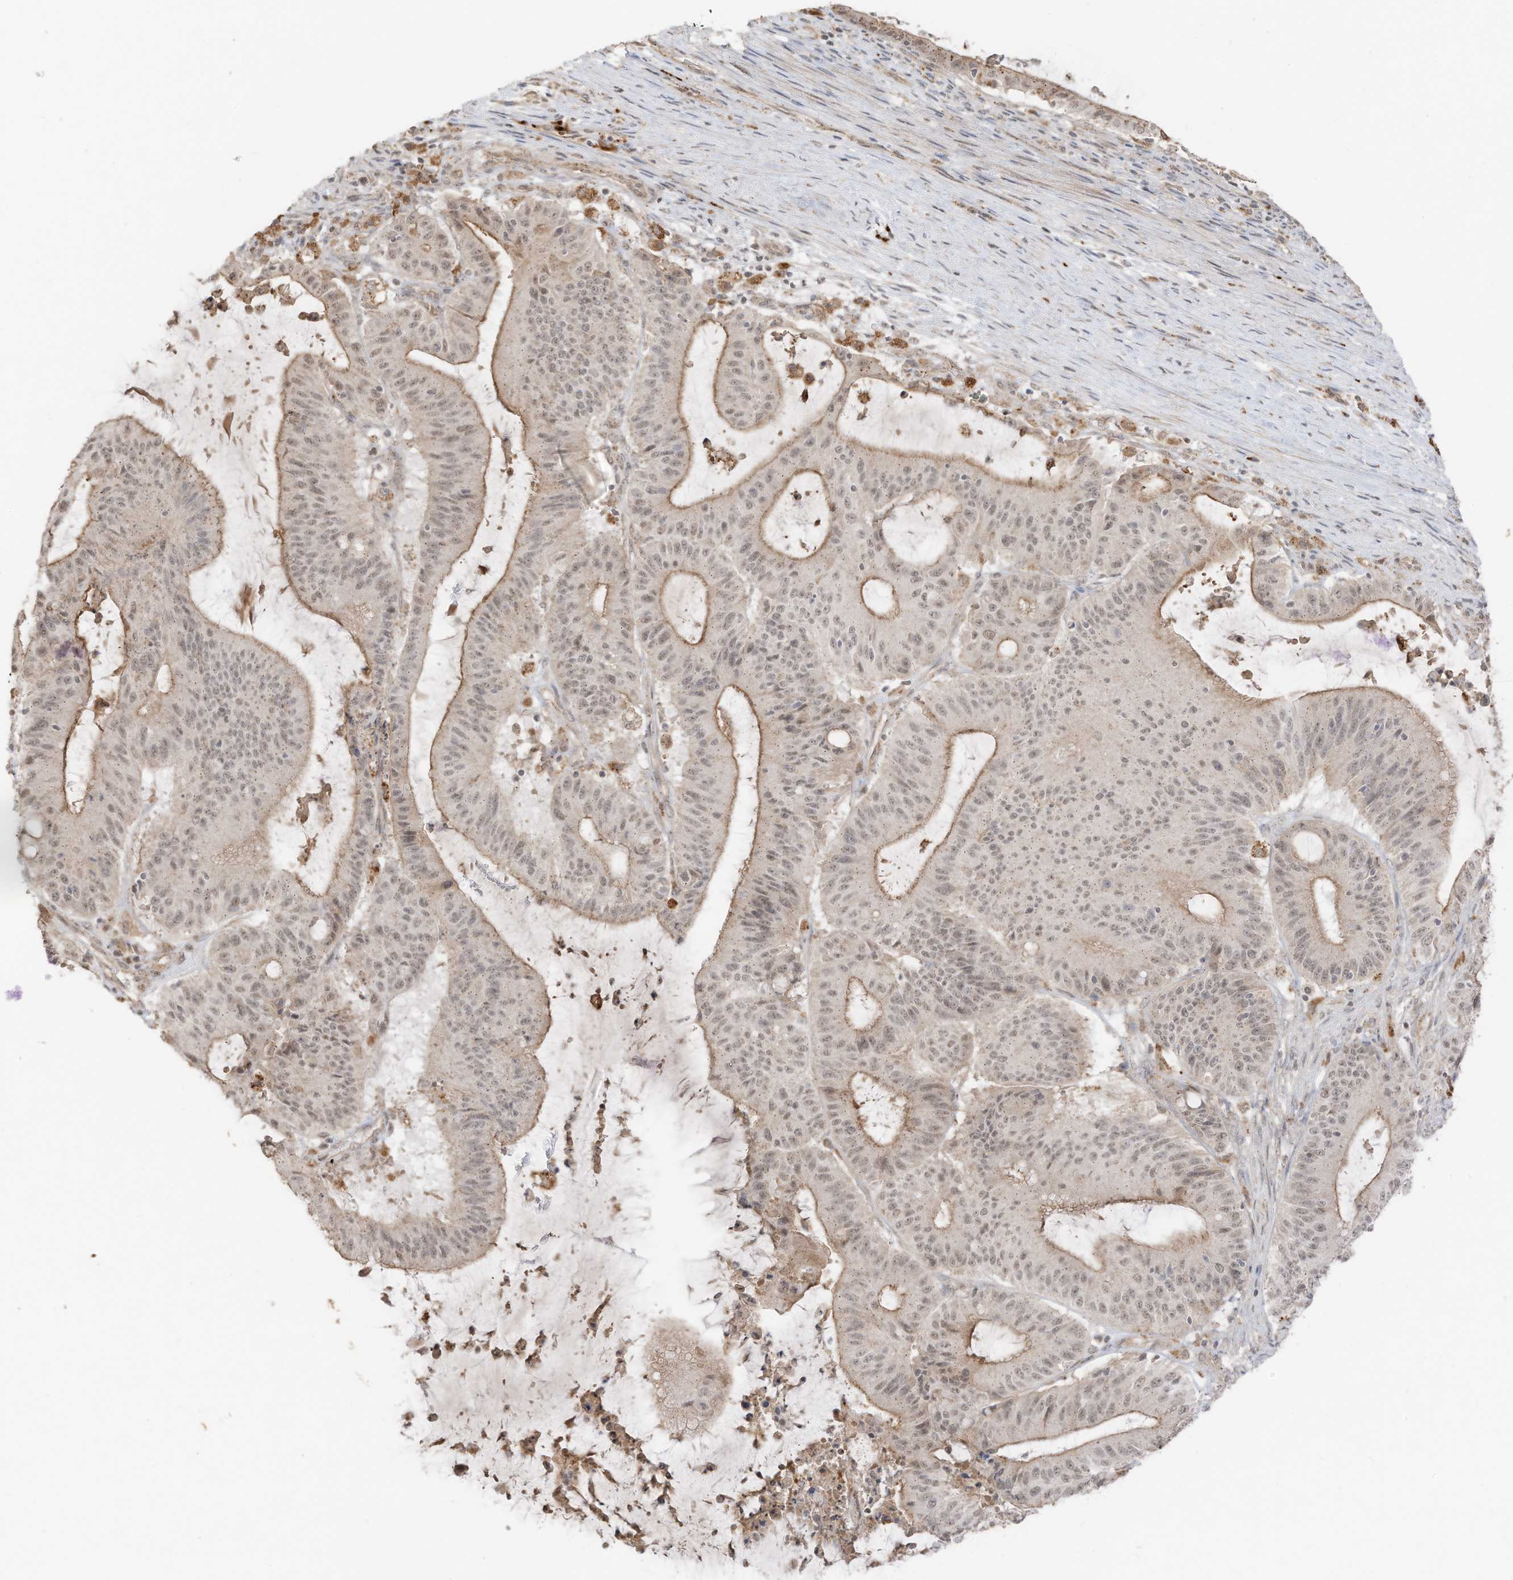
{"staining": {"intensity": "moderate", "quantity": "<25%", "location": "cytoplasmic/membranous"}, "tissue": "liver cancer", "cell_type": "Tumor cells", "image_type": "cancer", "snomed": [{"axis": "morphology", "description": "Normal tissue, NOS"}, {"axis": "morphology", "description": "Cholangiocarcinoma"}, {"axis": "topography", "description": "Liver"}, {"axis": "topography", "description": "Peripheral nerve tissue"}], "caption": "The image displays staining of liver cancer, revealing moderate cytoplasmic/membranous protein staining (brown color) within tumor cells. The protein of interest is stained brown, and the nuclei are stained in blue (DAB (3,3'-diaminobenzidine) IHC with brightfield microscopy, high magnification).", "gene": "N4BP3", "patient": {"sex": "female", "age": 73}}